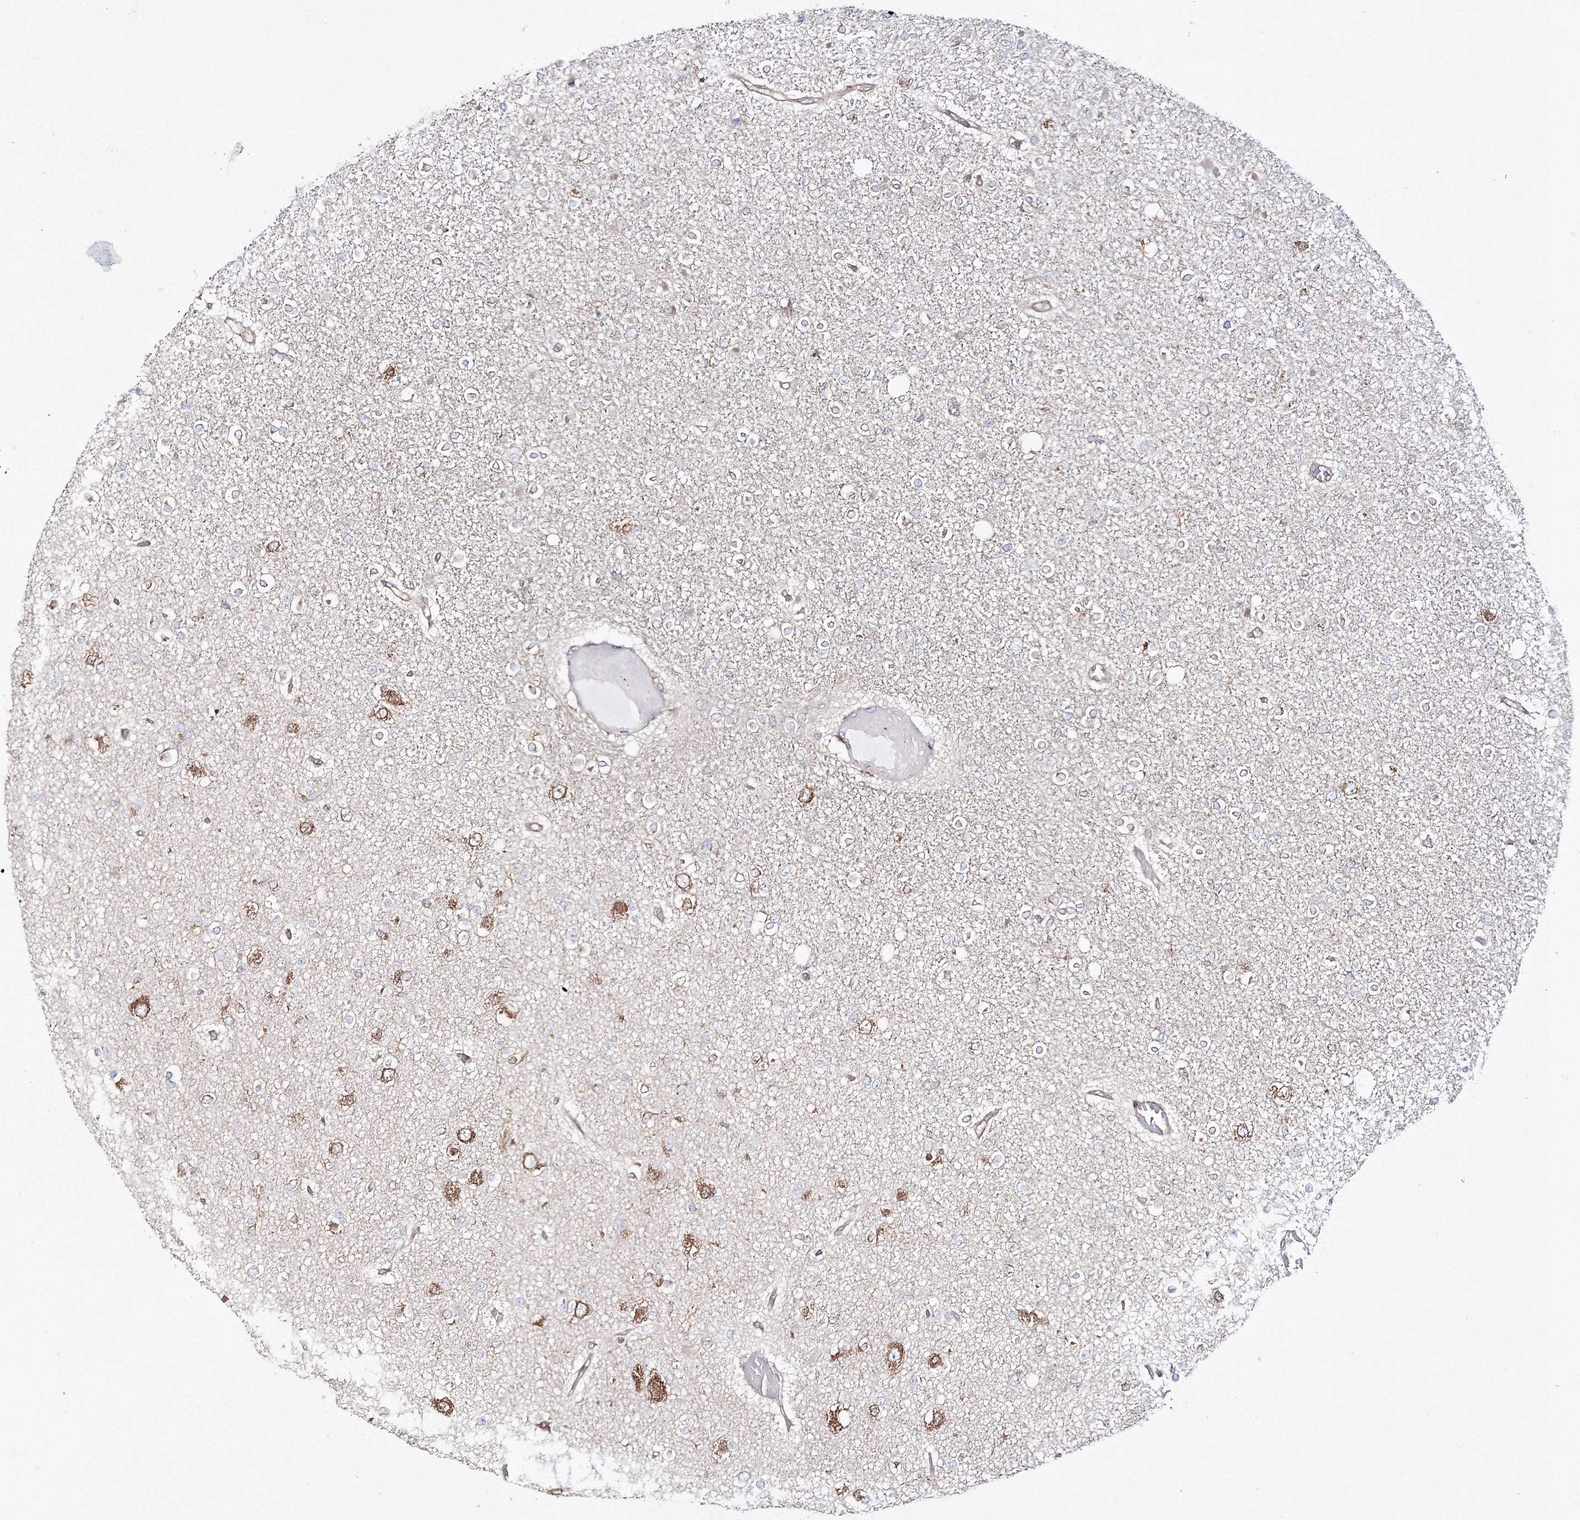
{"staining": {"intensity": "negative", "quantity": "none", "location": "none"}, "tissue": "glioma", "cell_type": "Tumor cells", "image_type": "cancer", "snomed": [{"axis": "morphology", "description": "Glioma, malignant, Low grade"}, {"axis": "topography", "description": "Brain"}], "caption": "Tumor cells show no significant staining in malignant glioma (low-grade).", "gene": "HARS1", "patient": {"sex": "female", "age": 22}}